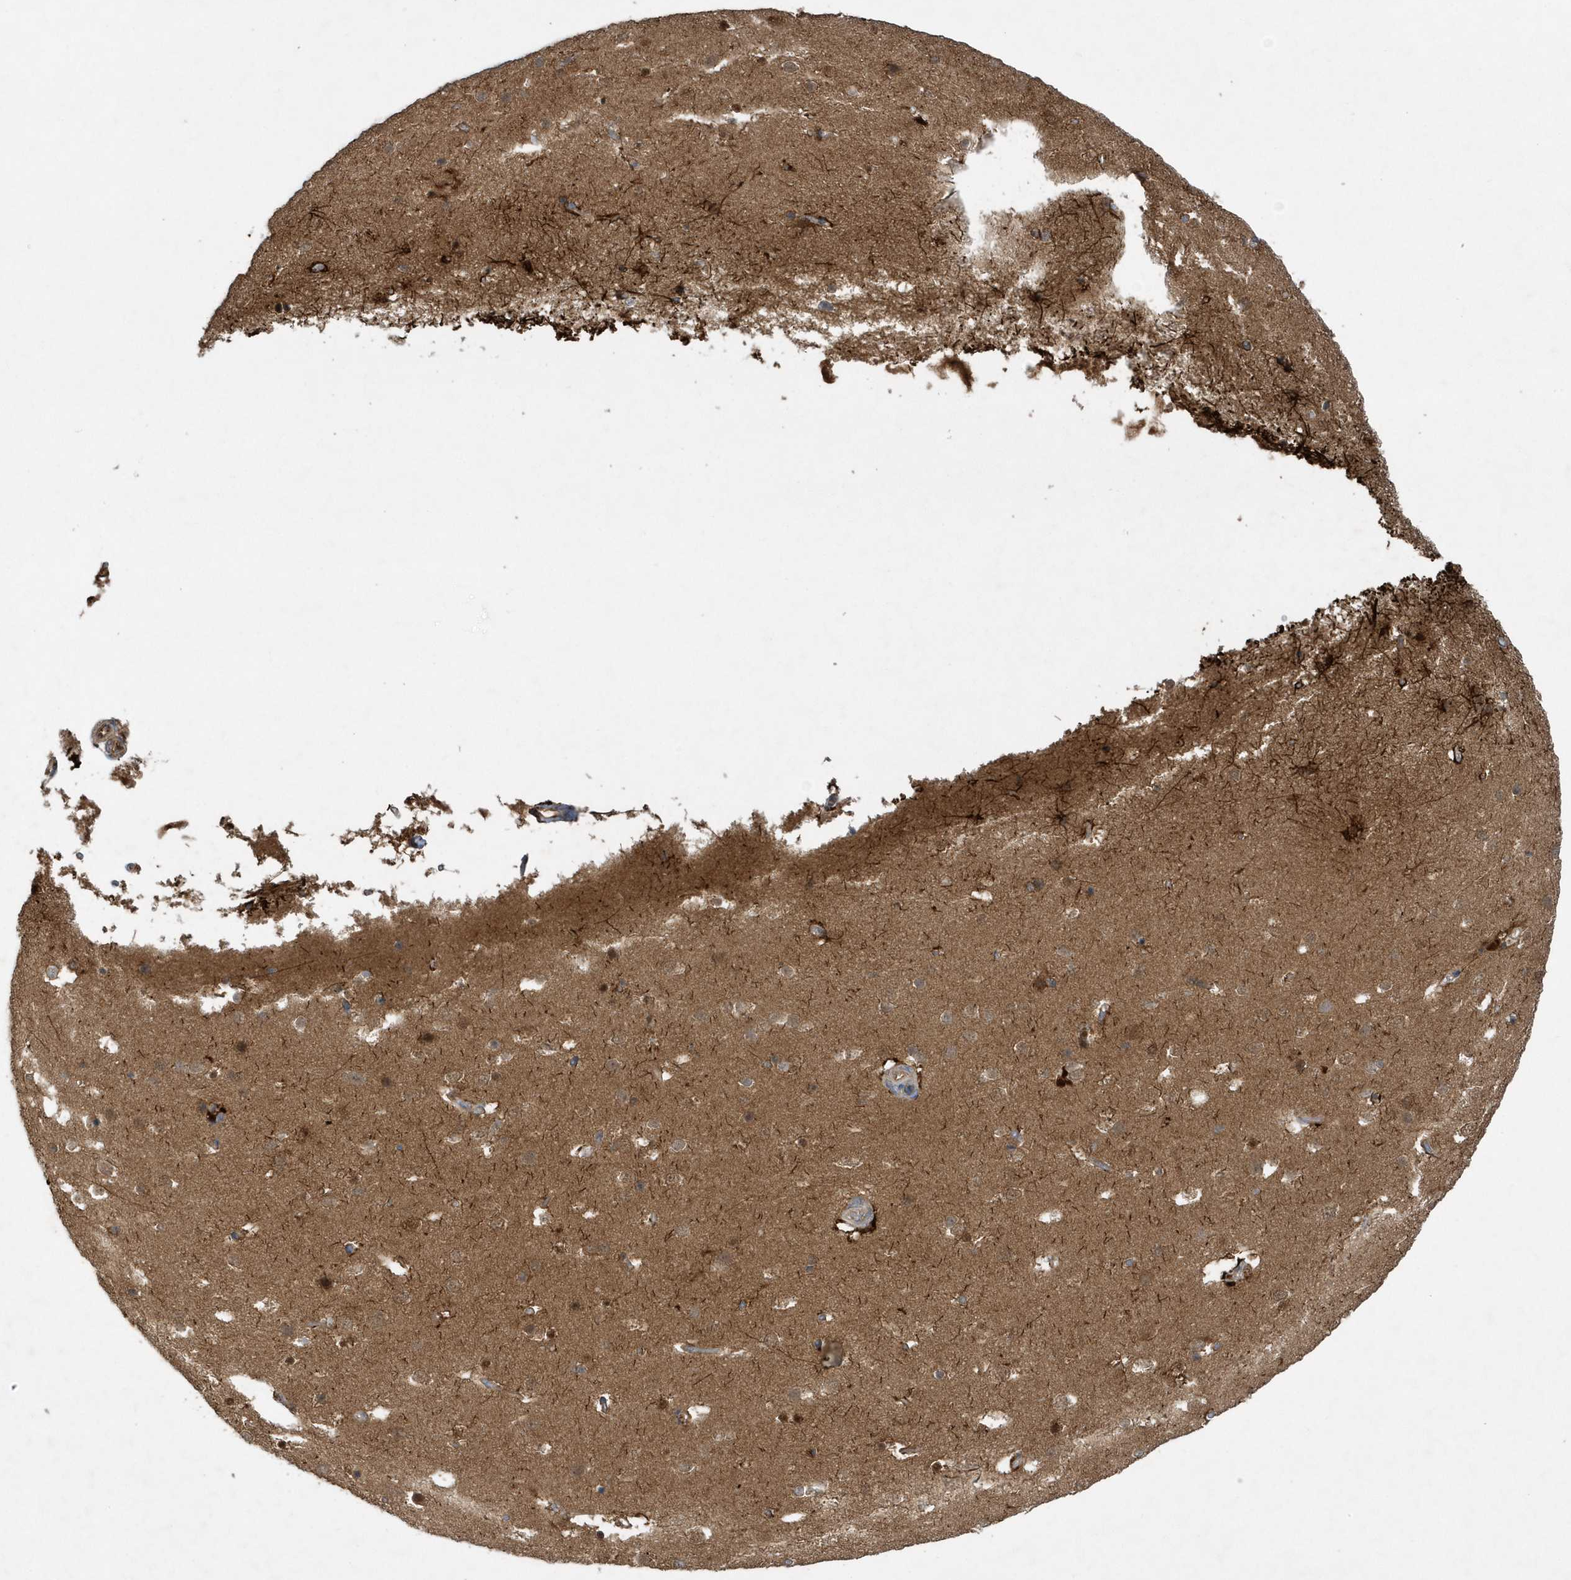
{"staining": {"intensity": "moderate", "quantity": "25%-75%", "location": "cytoplasmic/membranous"}, "tissue": "cerebral cortex", "cell_type": "Endothelial cells", "image_type": "normal", "snomed": [{"axis": "morphology", "description": "Normal tissue, NOS"}, {"axis": "topography", "description": "Cerebral cortex"}], "caption": "Protein staining of normal cerebral cortex reveals moderate cytoplasmic/membranous staining in approximately 25%-75% of endothelial cells.", "gene": "PAICS", "patient": {"sex": "male", "age": 54}}